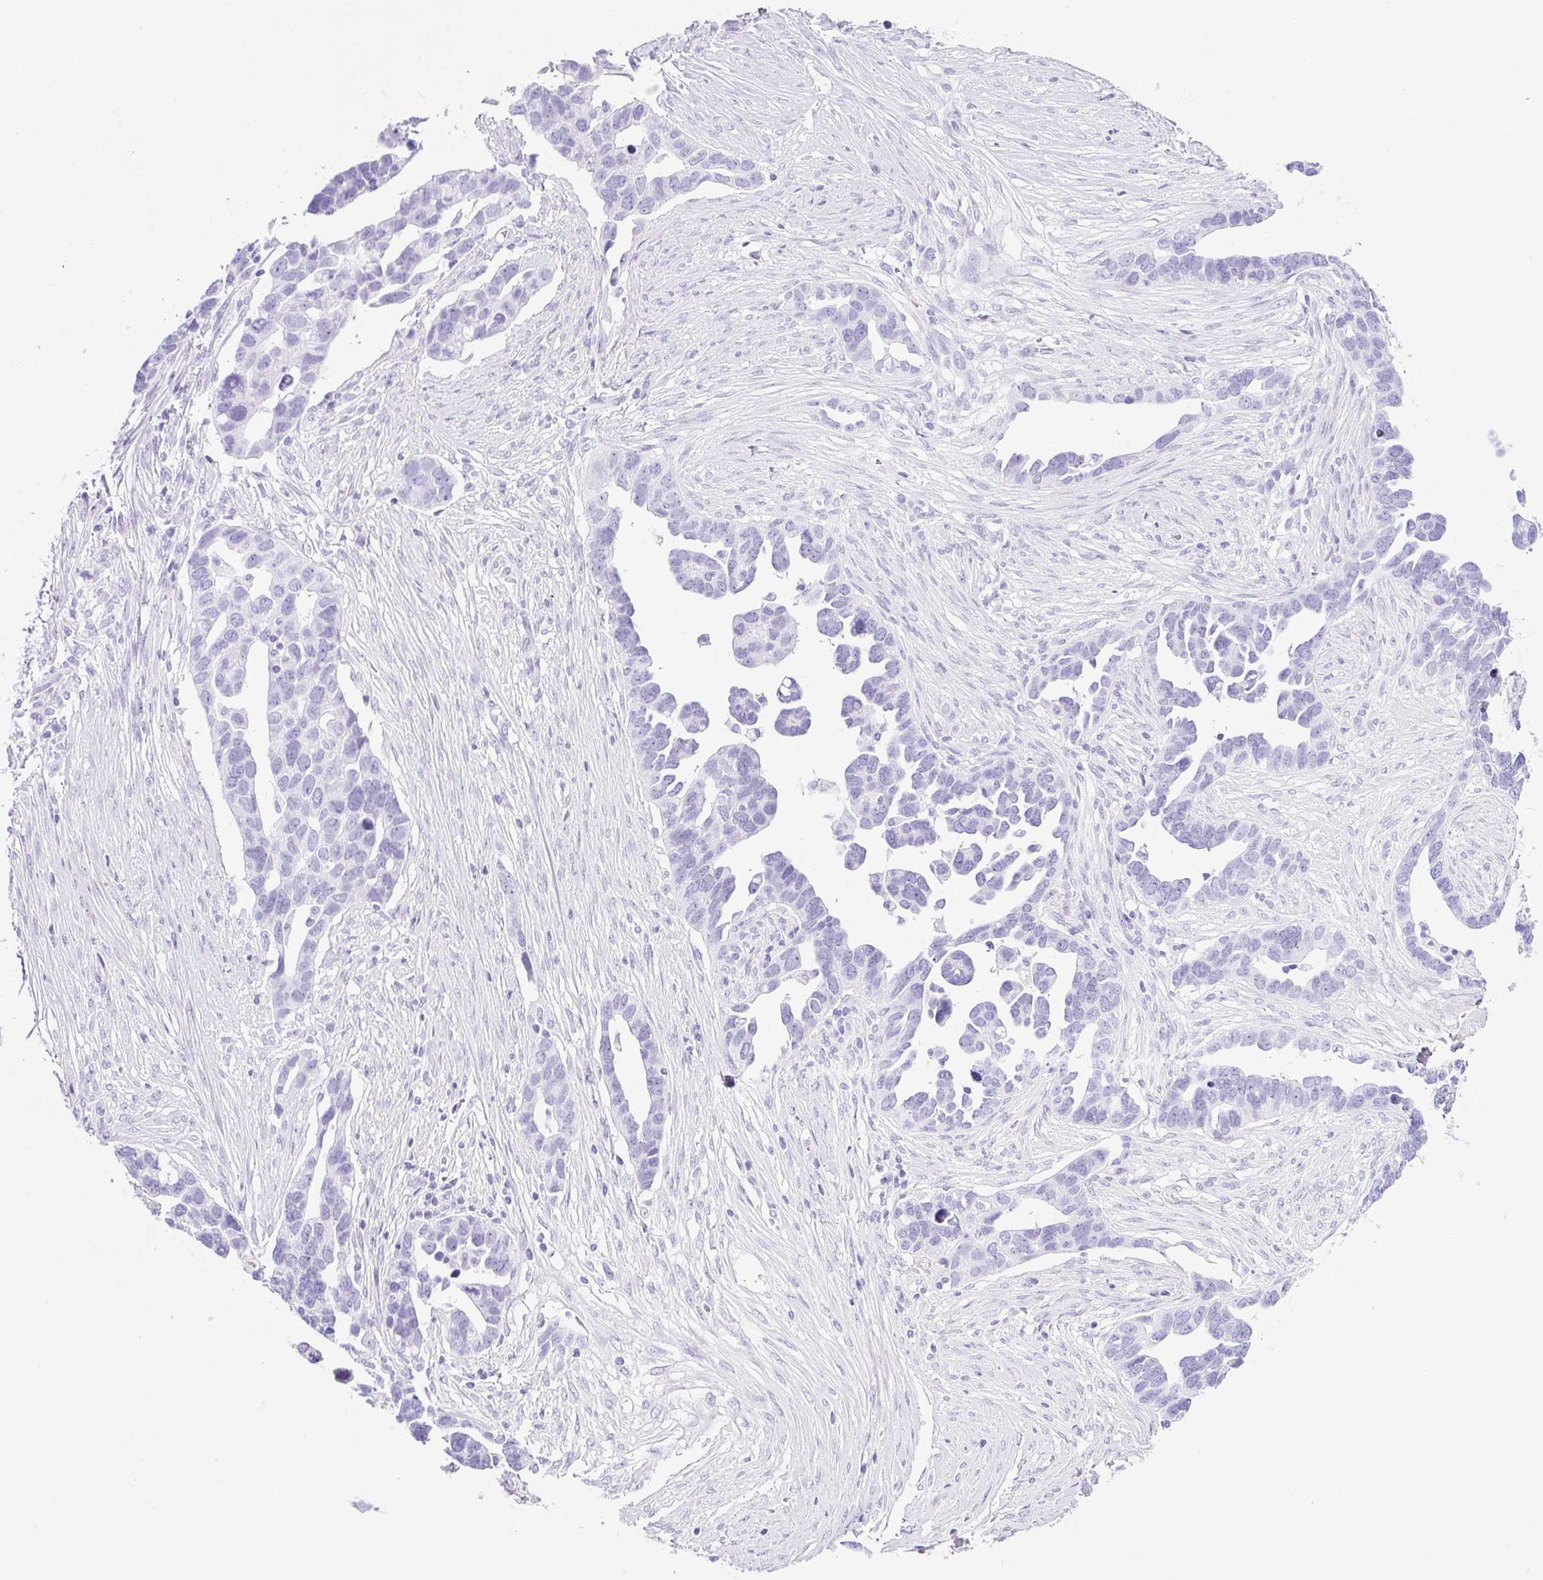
{"staining": {"intensity": "negative", "quantity": "none", "location": "none"}, "tissue": "ovarian cancer", "cell_type": "Tumor cells", "image_type": "cancer", "snomed": [{"axis": "morphology", "description": "Cystadenocarcinoma, serous, NOS"}, {"axis": "topography", "description": "Ovary"}], "caption": "Immunohistochemistry of human ovarian cancer (serous cystadenocarcinoma) displays no staining in tumor cells.", "gene": "TMEM200B", "patient": {"sex": "female", "age": 54}}